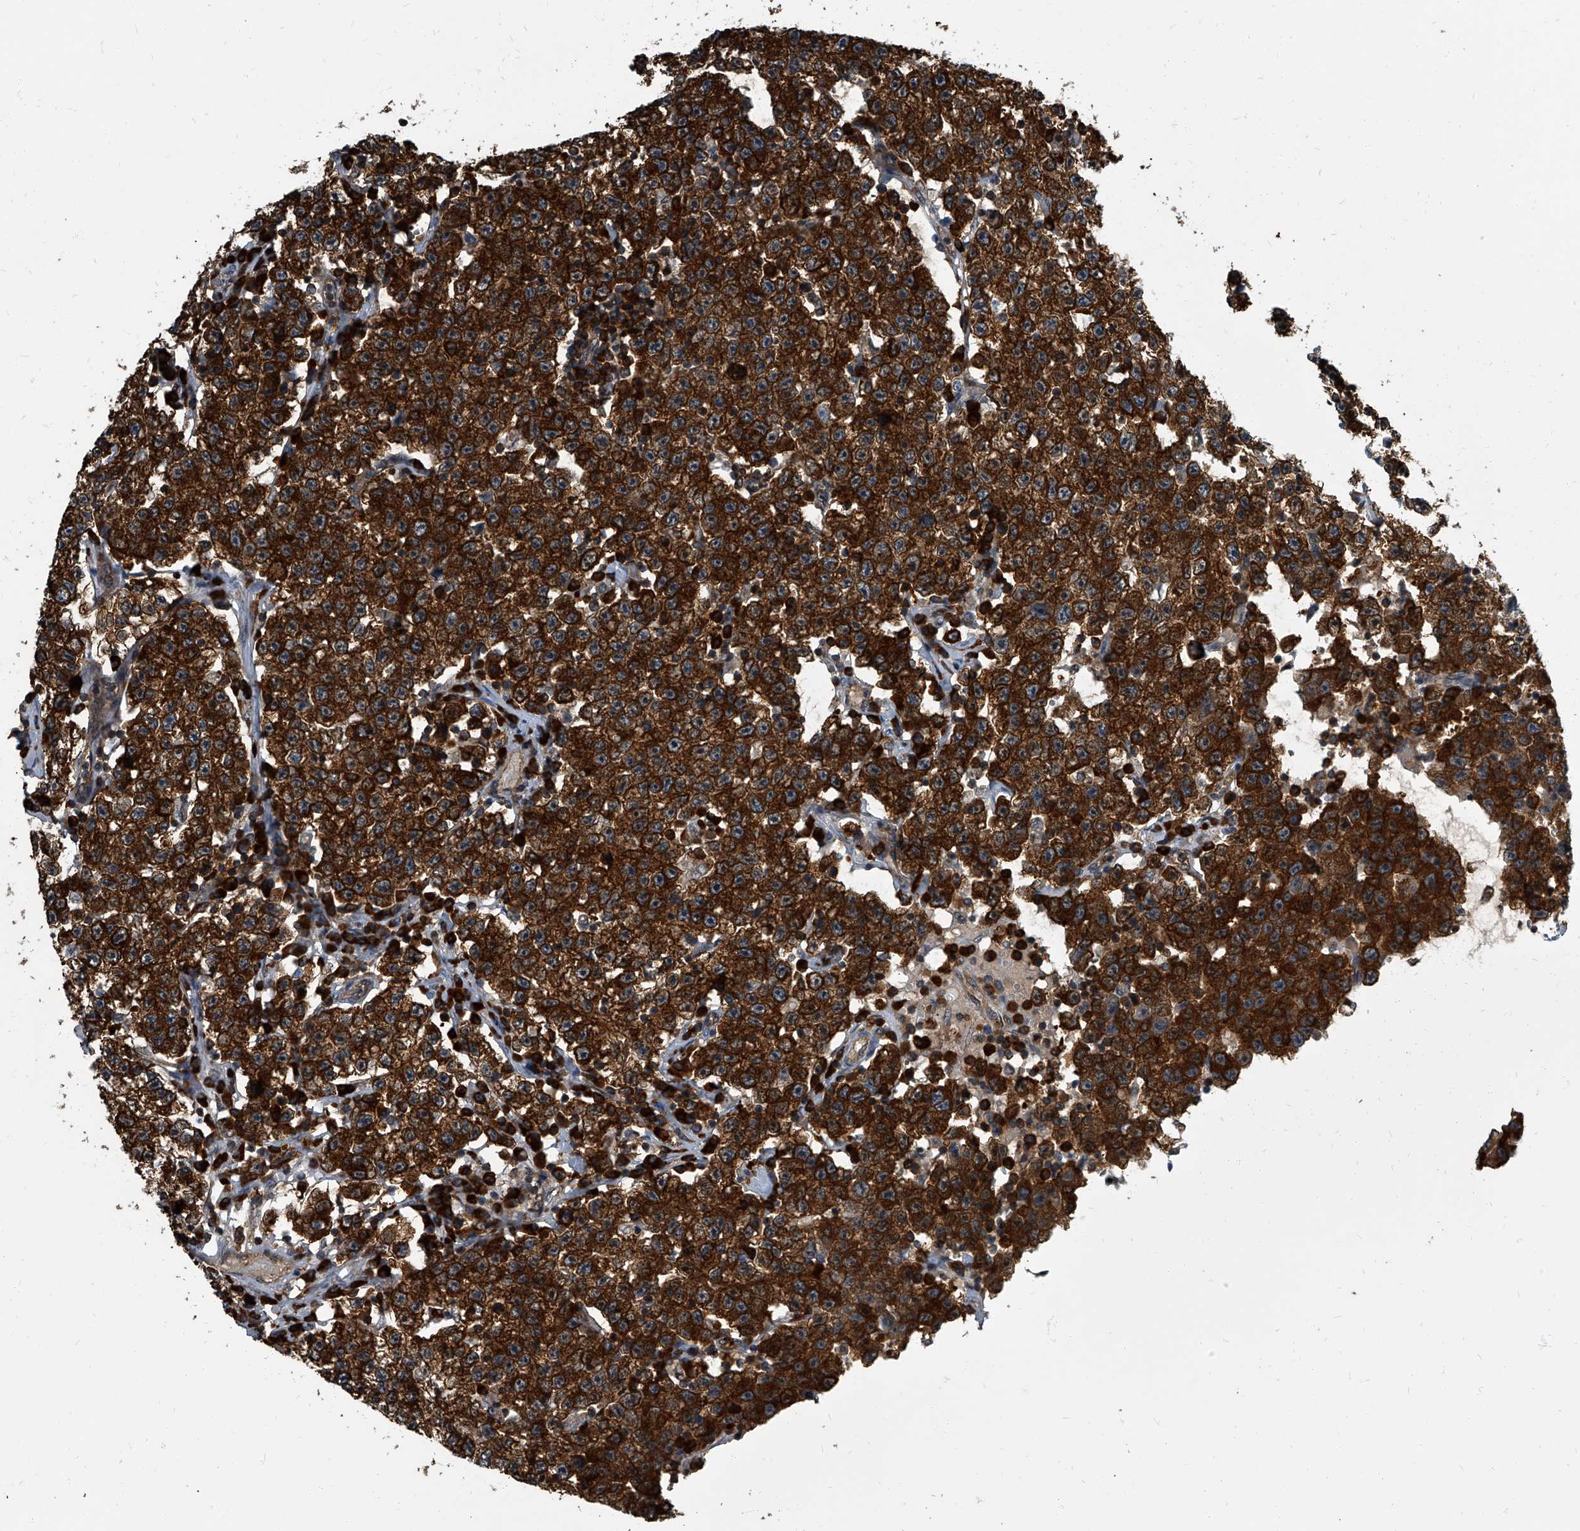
{"staining": {"intensity": "strong", "quantity": ">75%", "location": "cytoplasmic/membranous"}, "tissue": "testis cancer", "cell_type": "Tumor cells", "image_type": "cancer", "snomed": [{"axis": "morphology", "description": "Seminoma, NOS"}, {"axis": "topography", "description": "Testis"}], "caption": "Seminoma (testis) stained with DAB (3,3'-diaminobenzidine) immunohistochemistry shows high levels of strong cytoplasmic/membranous expression in approximately >75% of tumor cells.", "gene": "CDV3", "patient": {"sex": "male", "age": 22}}